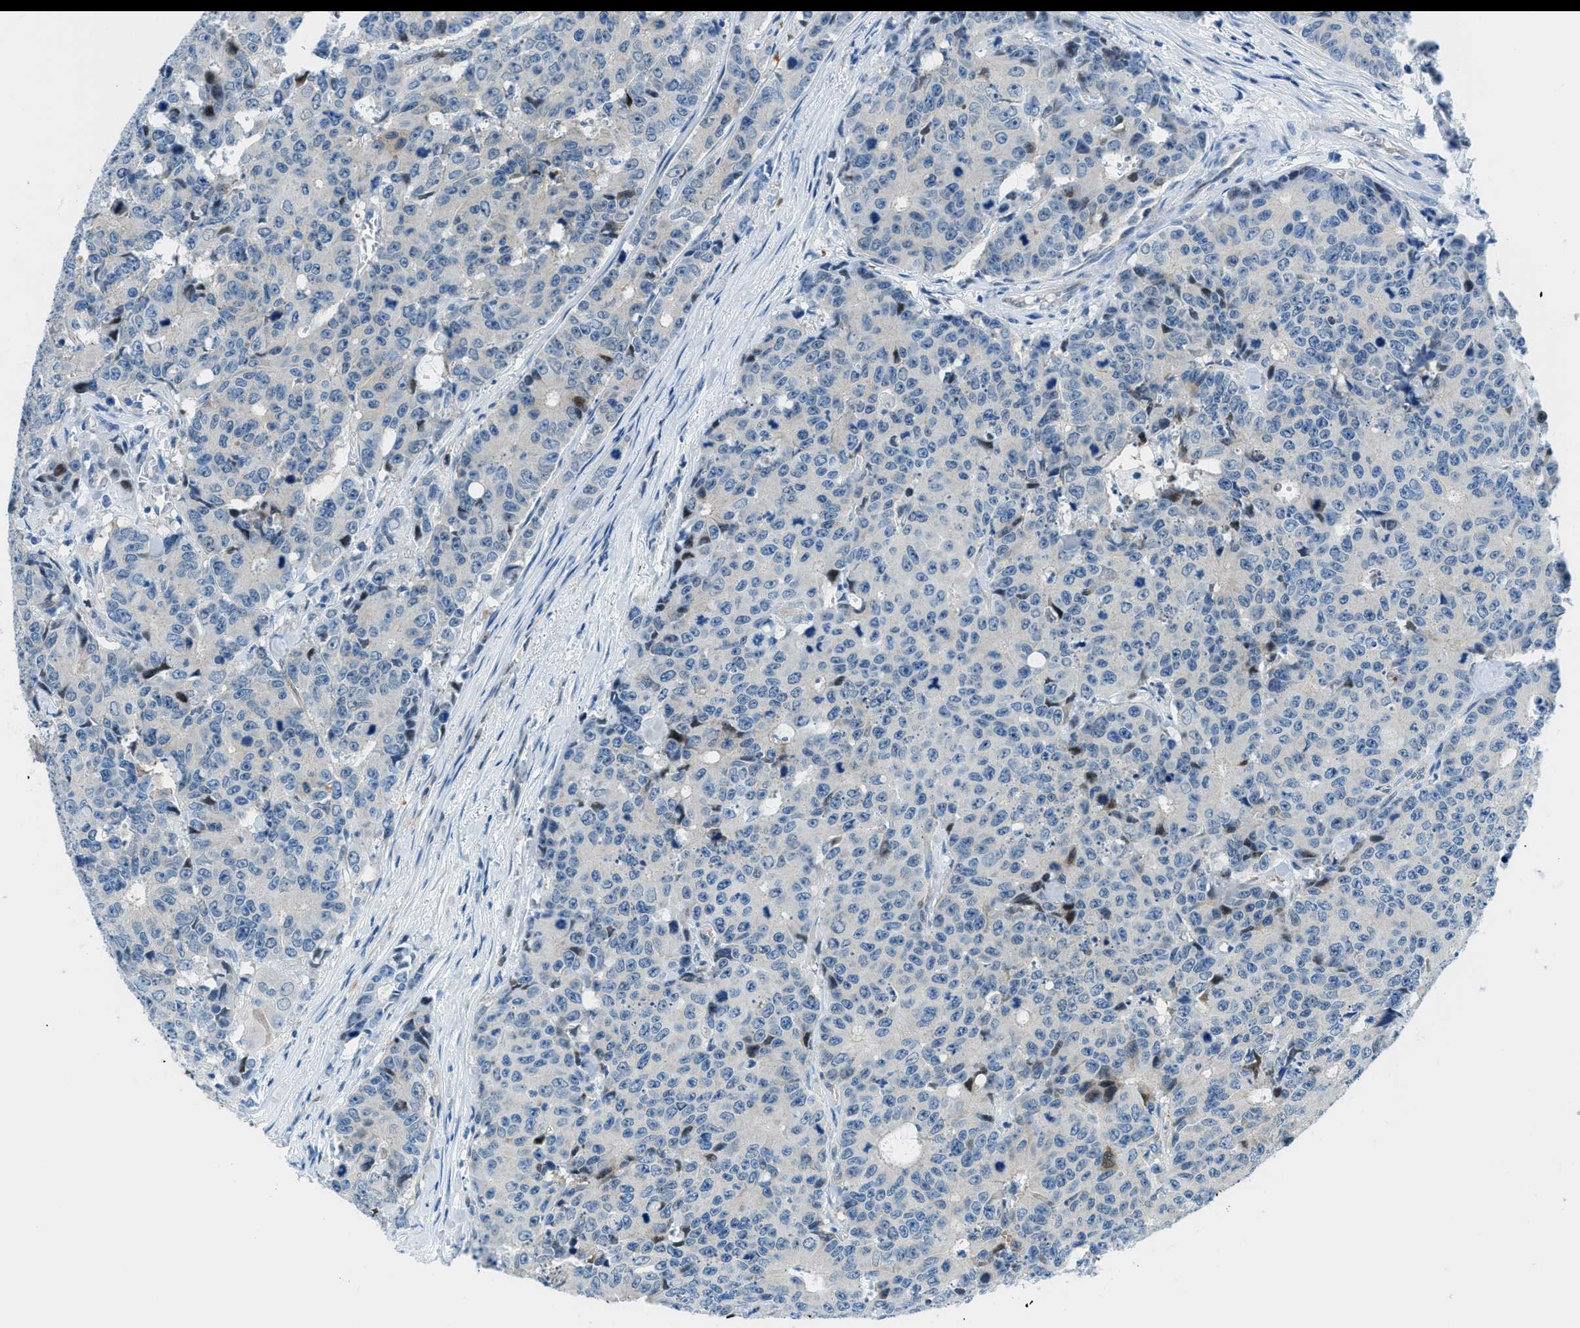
{"staining": {"intensity": "negative", "quantity": "none", "location": "none"}, "tissue": "colorectal cancer", "cell_type": "Tumor cells", "image_type": "cancer", "snomed": [{"axis": "morphology", "description": "Adenocarcinoma, NOS"}, {"axis": "topography", "description": "Colon"}], "caption": "High power microscopy histopathology image of an immunohistochemistry (IHC) photomicrograph of colorectal adenocarcinoma, revealing no significant staining in tumor cells.", "gene": "YWHAE", "patient": {"sex": "female", "age": 86}}